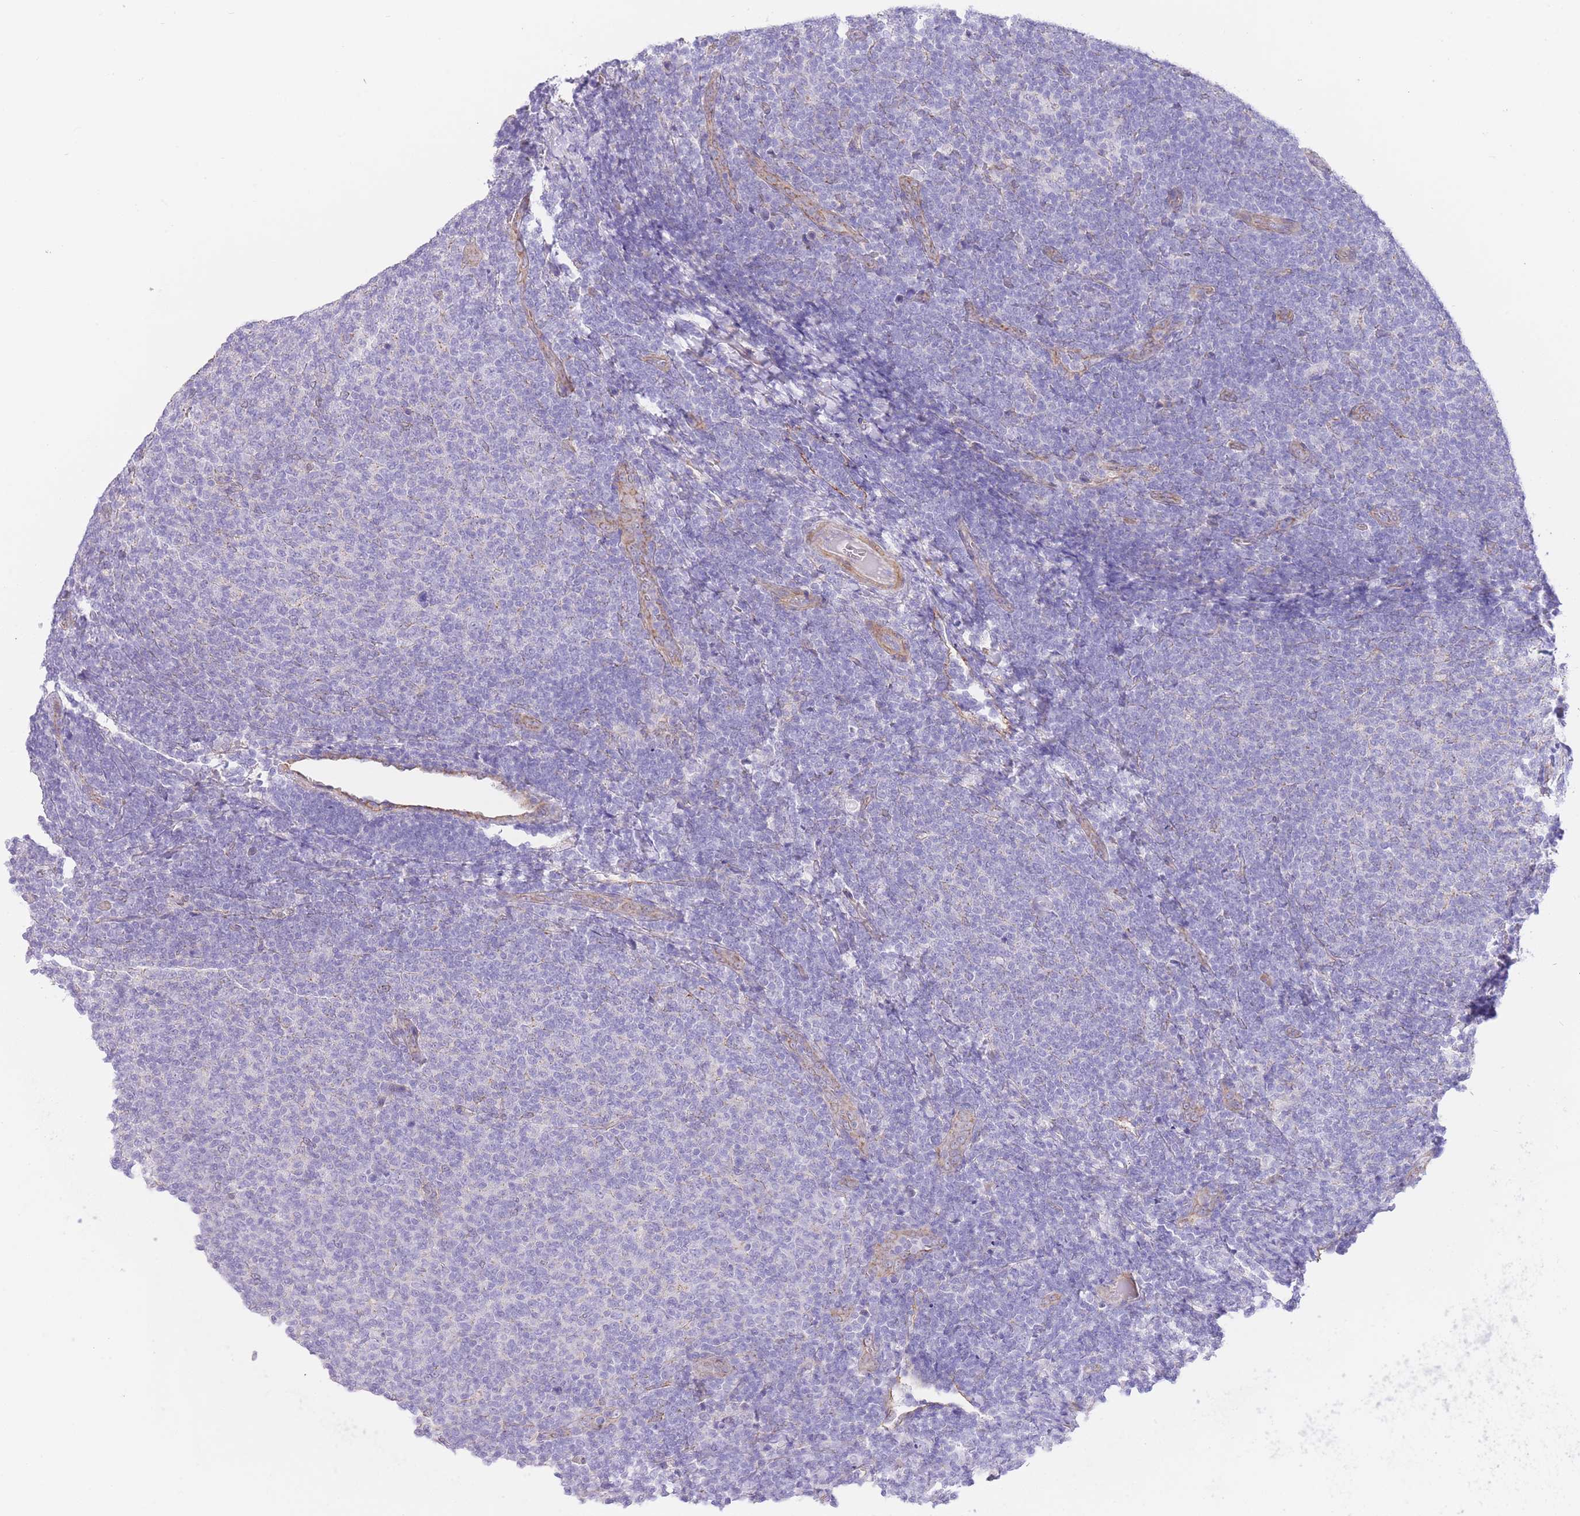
{"staining": {"intensity": "negative", "quantity": "none", "location": "none"}, "tissue": "lymphoma", "cell_type": "Tumor cells", "image_type": "cancer", "snomed": [{"axis": "morphology", "description": "Malignant lymphoma, non-Hodgkin's type, Low grade"}, {"axis": "topography", "description": "Lymph node"}], "caption": "Tumor cells show no significant positivity in lymphoma.", "gene": "PGM1", "patient": {"sex": "male", "age": 66}}